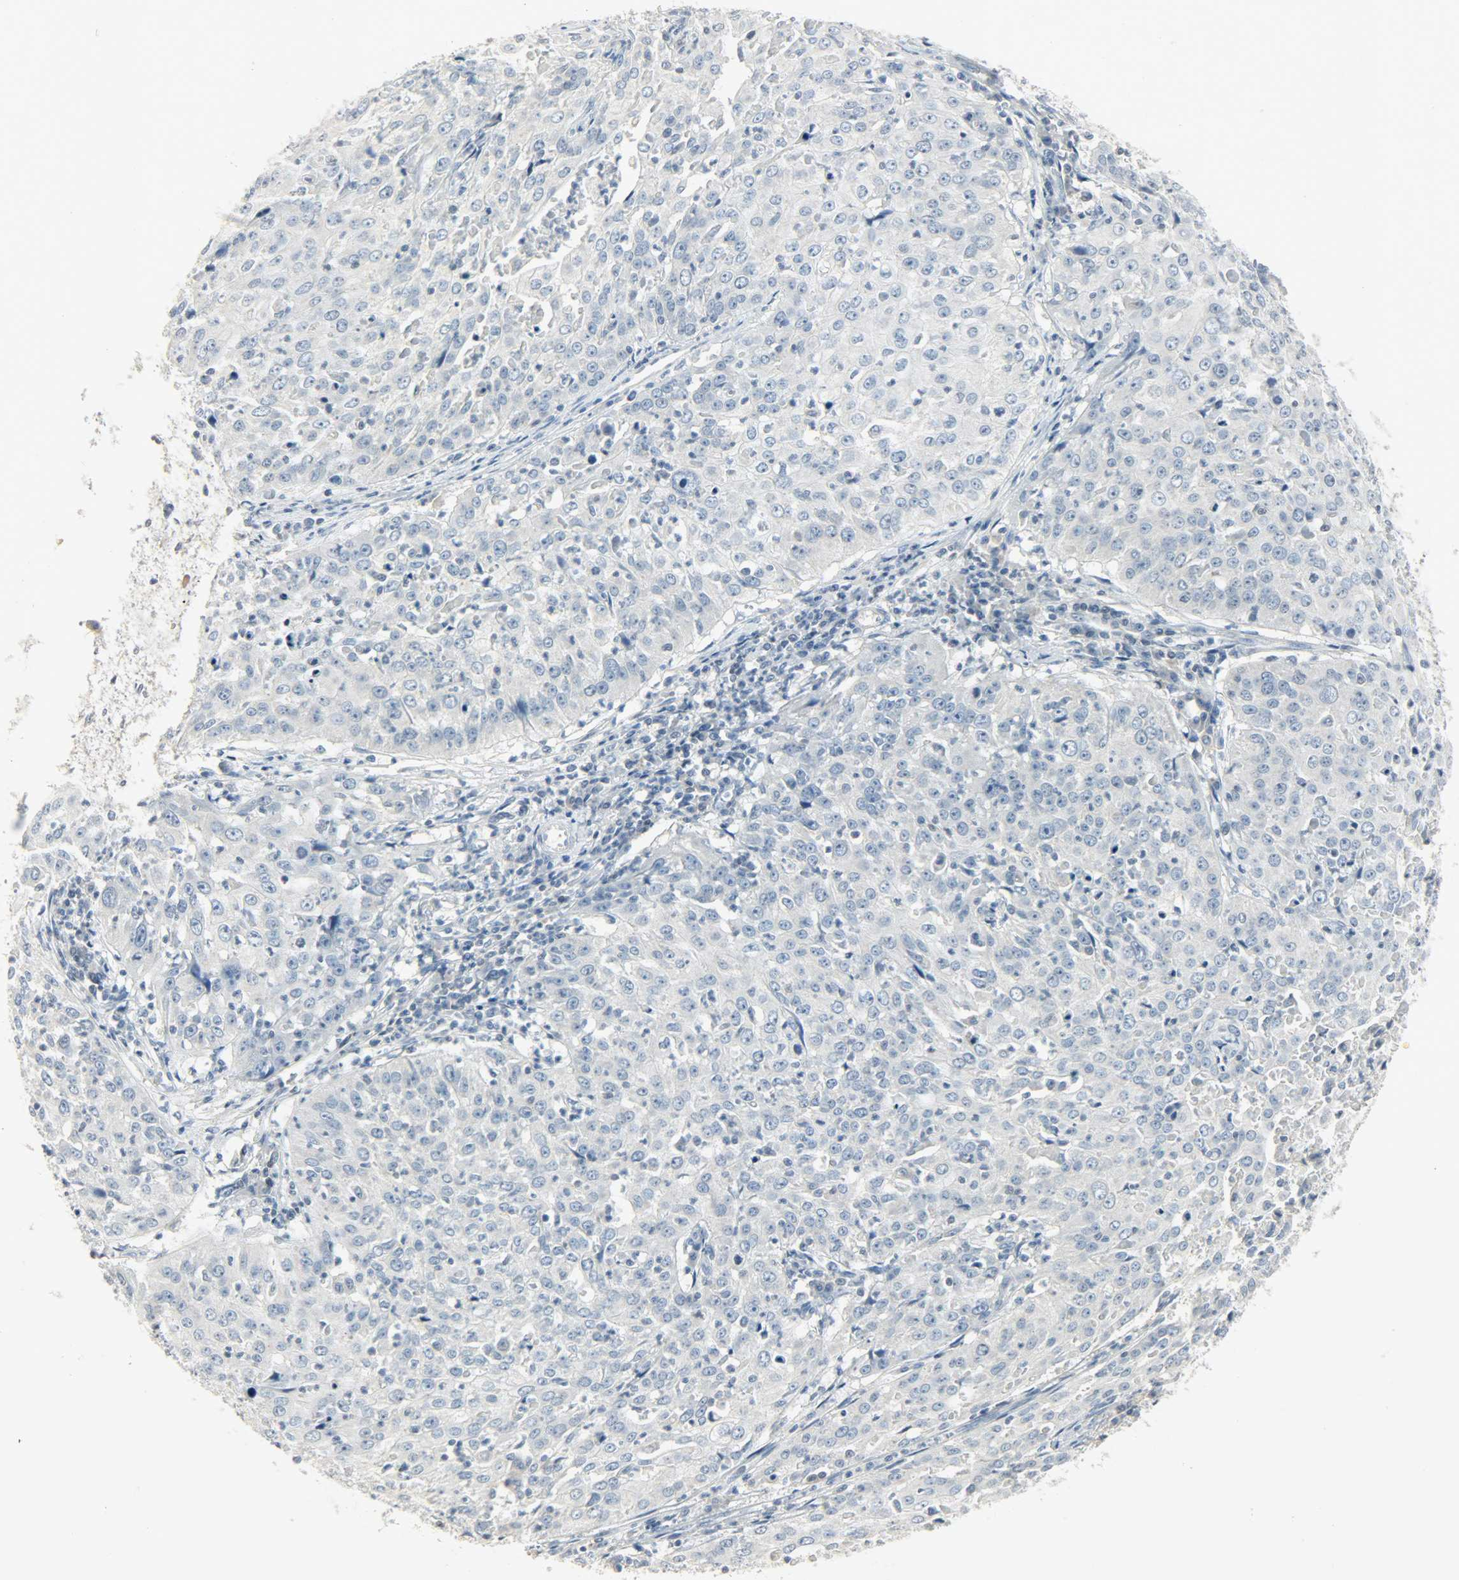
{"staining": {"intensity": "negative", "quantity": "none", "location": "none"}, "tissue": "cervical cancer", "cell_type": "Tumor cells", "image_type": "cancer", "snomed": [{"axis": "morphology", "description": "Squamous cell carcinoma, NOS"}, {"axis": "topography", "description": "Cervix"}], "caption": "IHC of cervical squamous cell carcinoma shows no staining in tumor cells.", "gene": "CAMK4", "patient": {"sex": "female", "age": 39}}